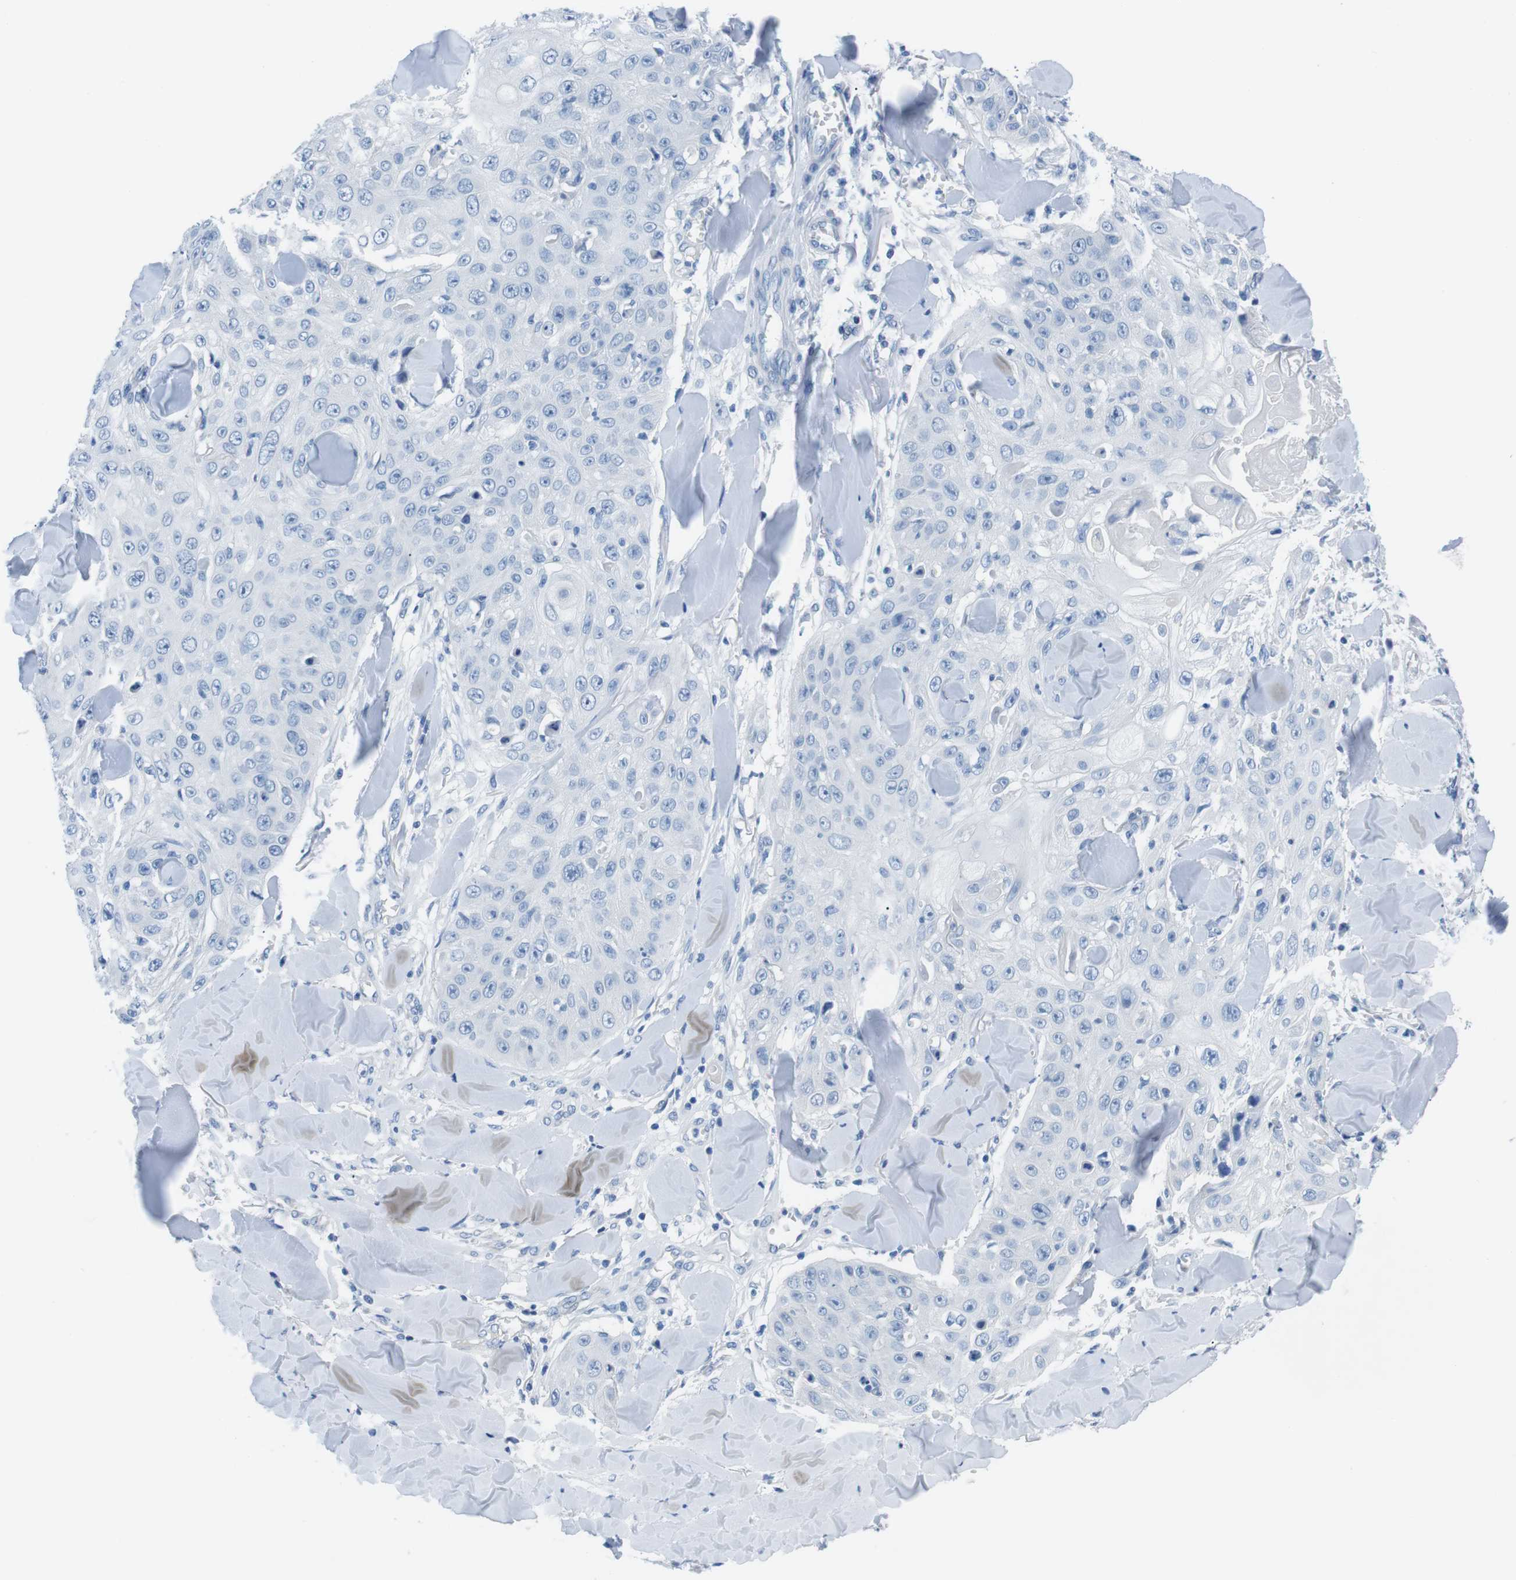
{"staining": {"intensity": "negative", "quantity": "none", "location": "none"}, "tissue": "skin cancer", "cell_type": "Tumor cells", "image_type": "cancer", "snomed": [{"axis": "morphology", "description": "Squamous cell carcinoma, NOS"}, {"axis": "topography", "description": "Skin"}], "caption": "Image shows no protein positivity in tumor cells of skin squamous cell carcinoma tissue.", "gene": "MUC2", "patient": {"sex": "male", "age": 86}}